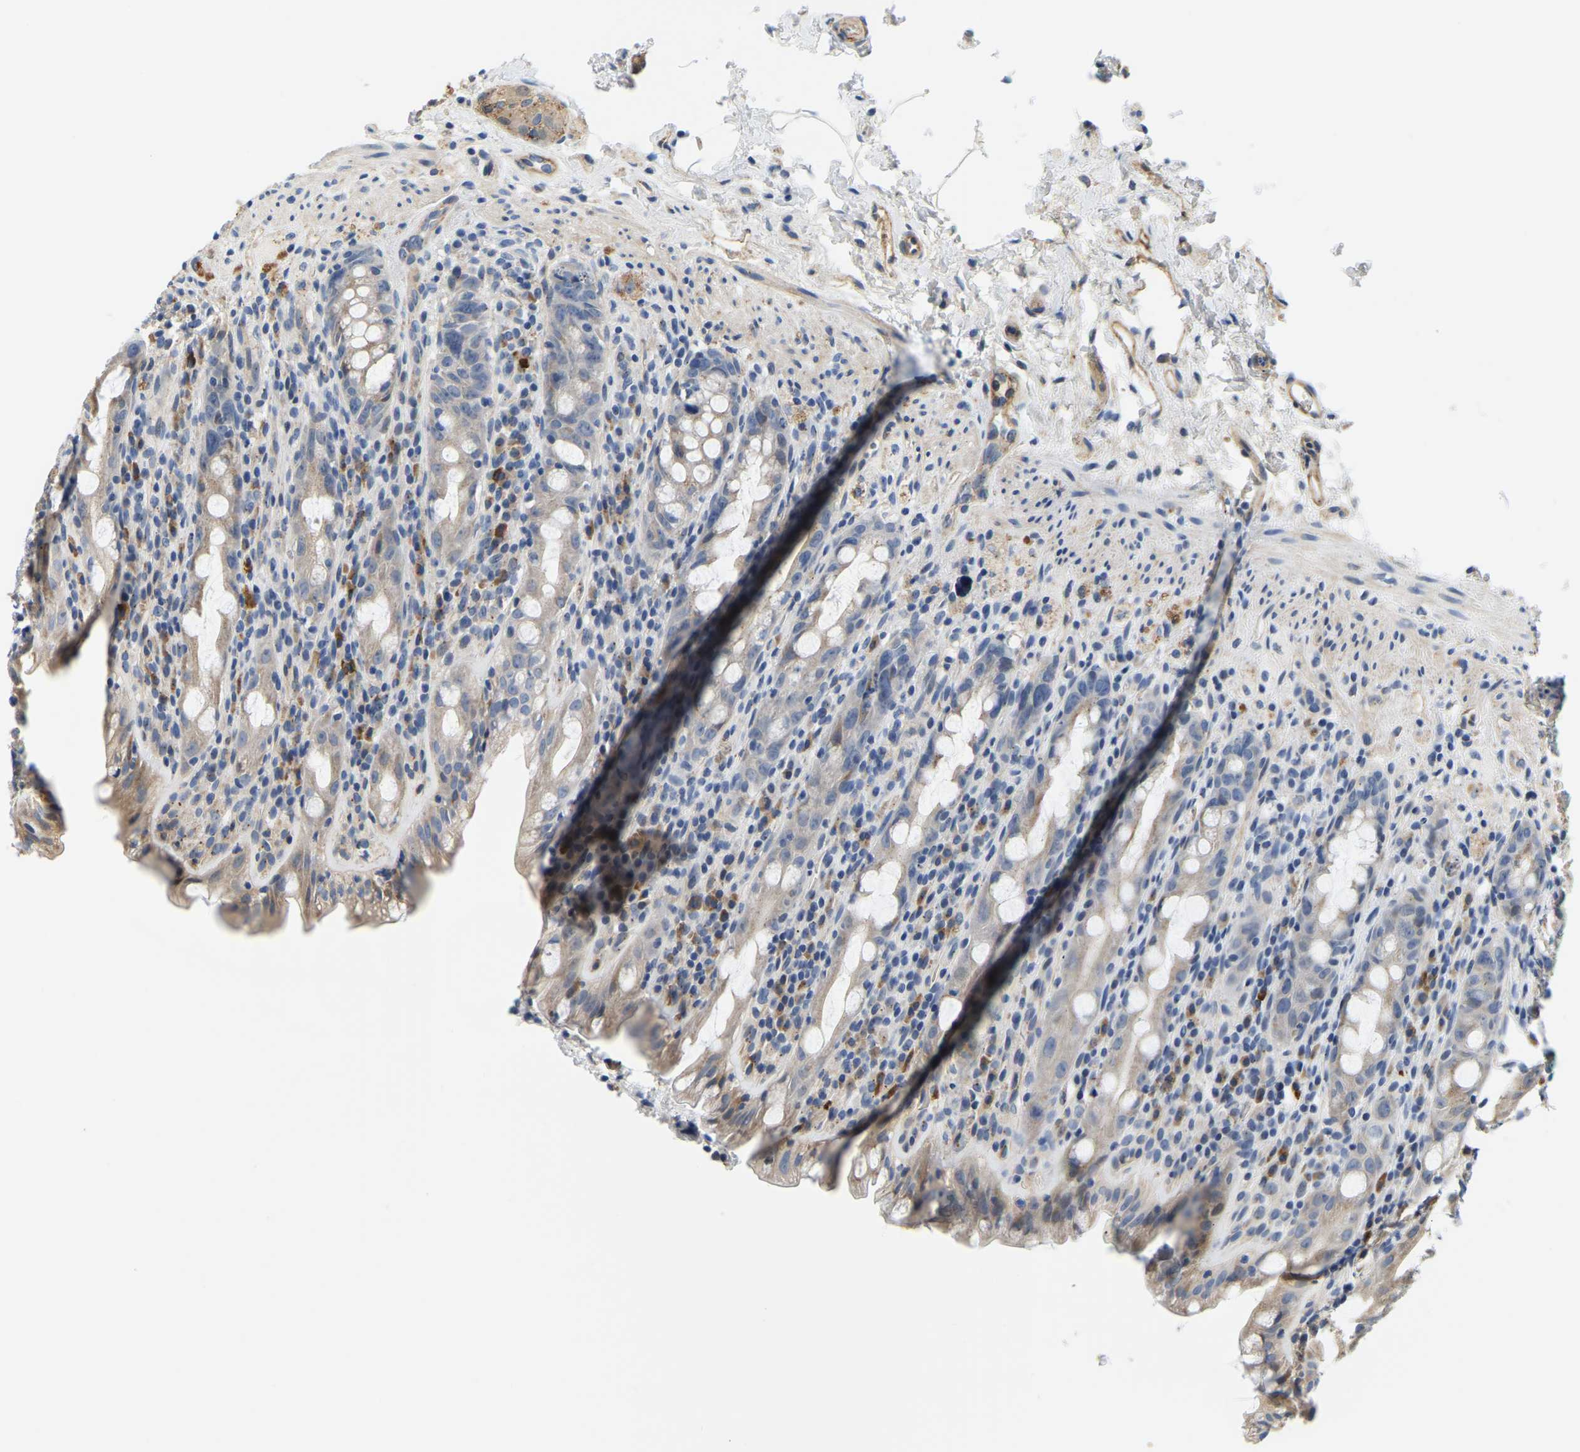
{"staining": {"intensity": "weak", "quantity": "25%-75%", "location": "cytoplasmic/membranous"}, "tissue": "rectum", "cell_type": "Glandular cells", "image_type": "normal", "snomed": [{"axis": "morphology", "description": "Normal tissue, NOS"}, {"axis": "topography", "description": "Rectum"}], "caption": "Human rectum stained for a protein (brown) displays weak cytoplasmic/membranous positive positivity in about 25%-75% of glandular cells.", "gene": "LIAS", "patient": {"sex": "male", "age": 44}}